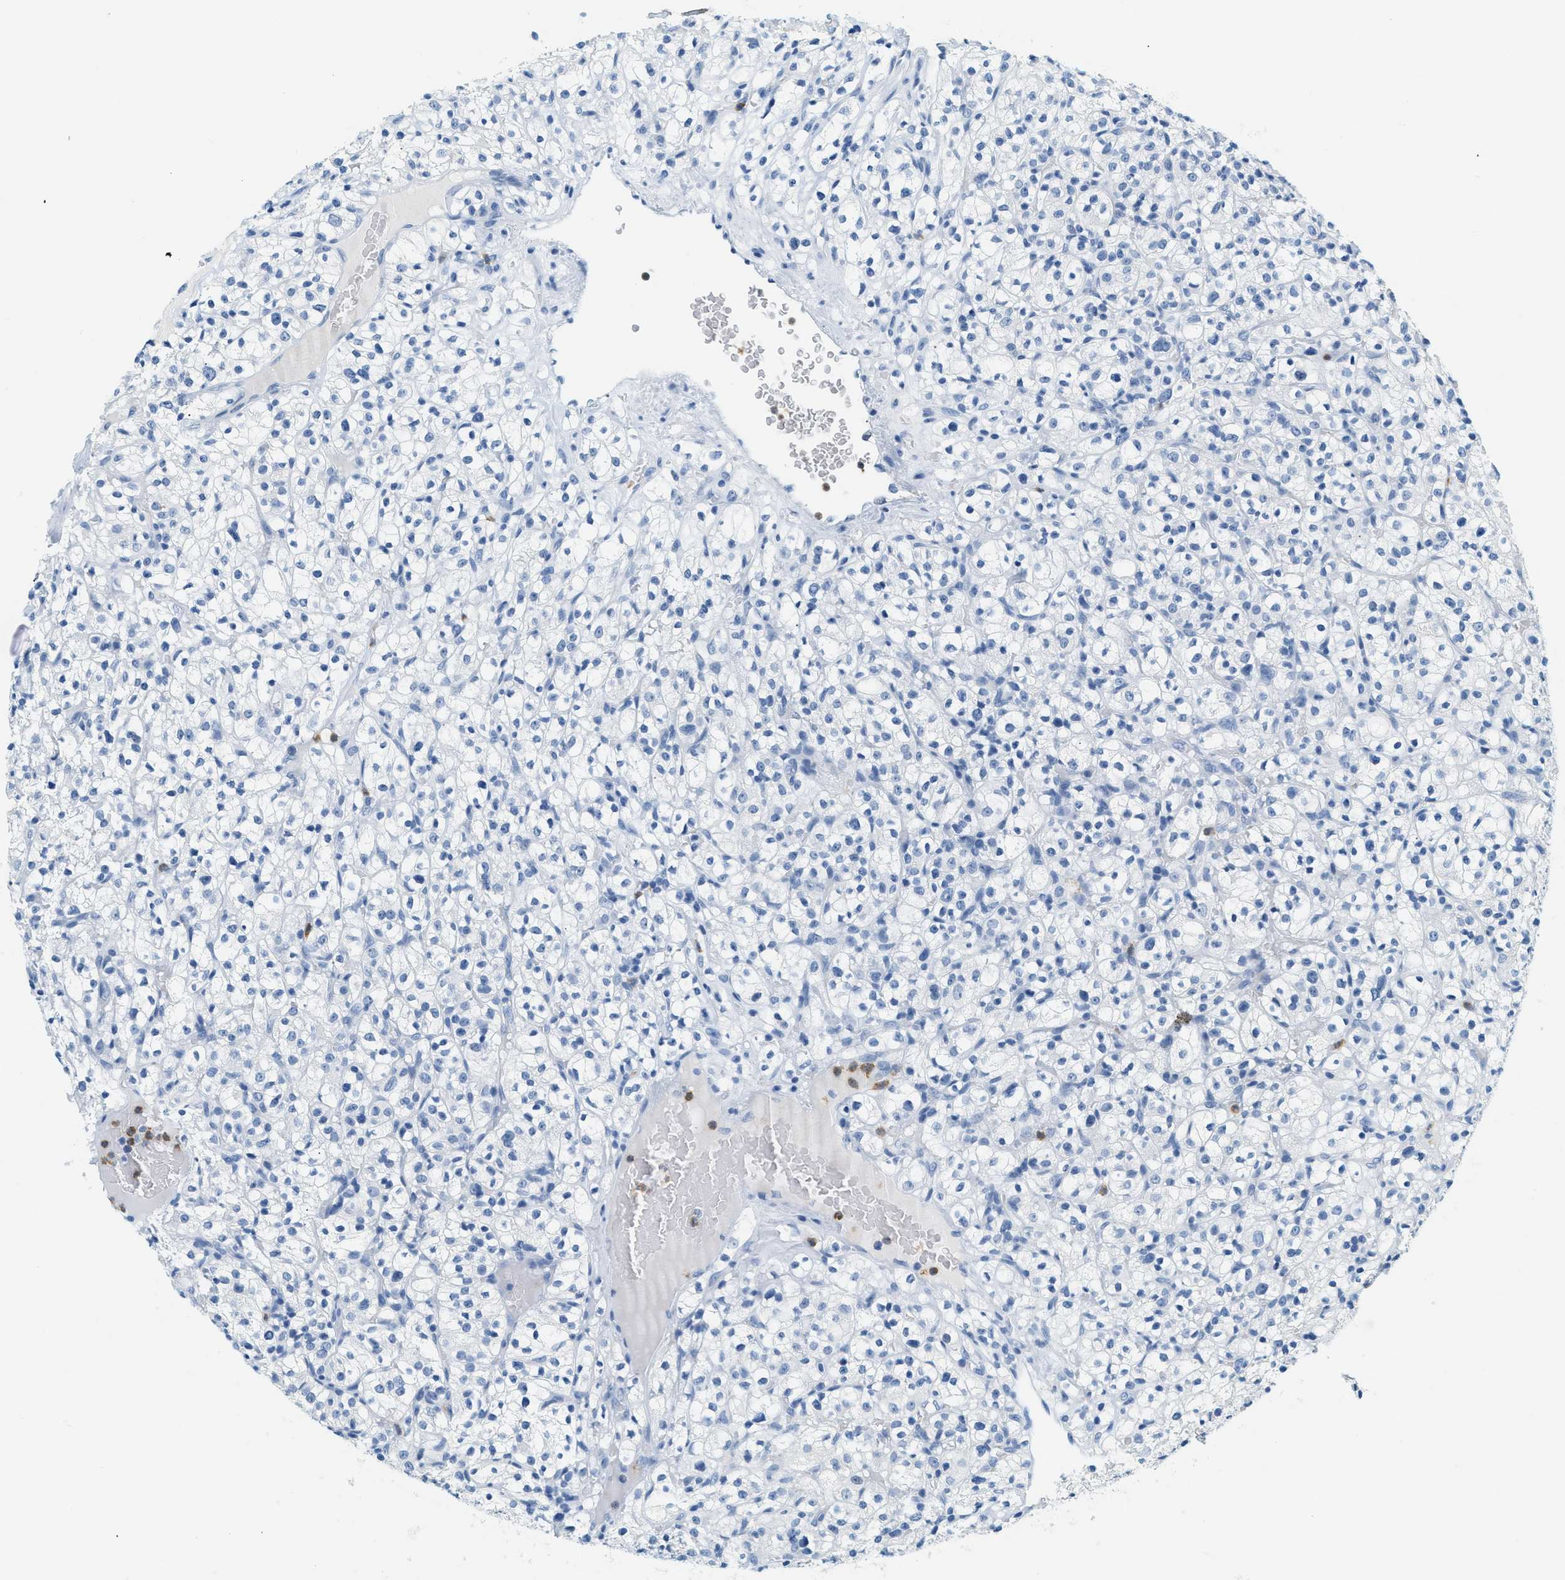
{"staining": {"intensity": "negative", "quantity": "none", "location": "none"}, "tissue": "renal cancer", "cell_type": "Tumor cells", "image_type": "cancer", "snomed": [{"axis": "morphology", "description": "Normal tissue, NOS"}, {"axis": "morphology", "description": "Adenocarcinoma, NOS"}, {"axis": "topography", "description": "Kidney"}], "caption": "This is an immunohistochemistry micrograph of human renal cancer (adenocarcinoma). There is no expression in tumor cells.", "gene": "LCN2", "patient": {"sex": "female", "age": 72}}